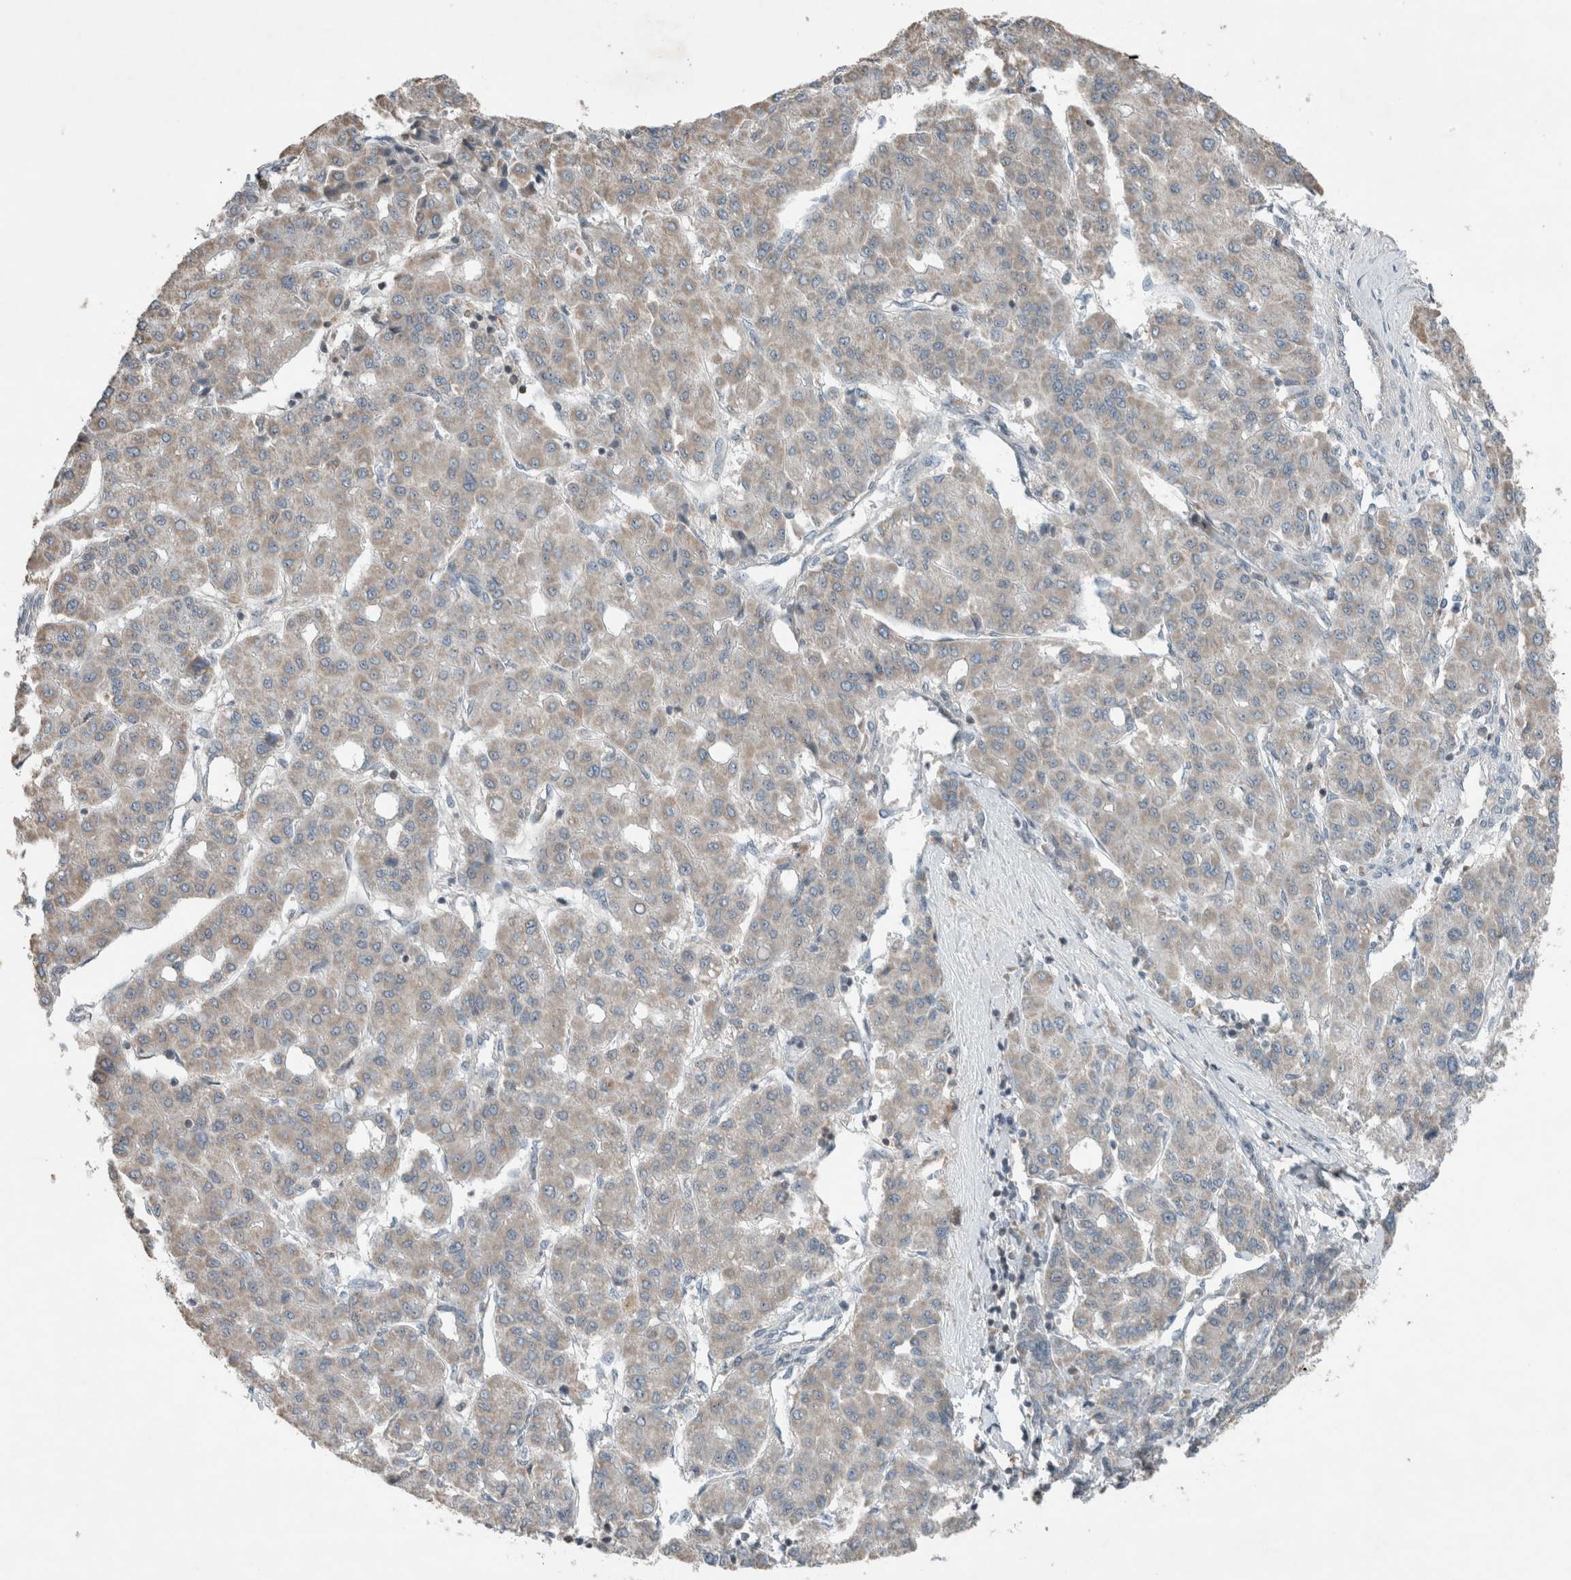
{"staining": {"intensity": "weak", "quantity": ">75%", "location": "cytoplasmic/membranous"}, "tissue": "liver cancer", "cell_type": "Tumor cells", "image_type": "cancer", "snomed": [{"axis": "morphology", "description": "Carcinoma, Hepatocellular, NOS"}, {"axis": "topography", "description": "Liver"}], "caption": "The micrograph demonstrates staining of hepatocellular carcinoma (liver), revealing weak cytoplasmic/membranous protein positivity (brown color) within tumor cells. (brown staining indicates protein expression, while blue staining denotes nuclei).", "gene": "RPF1", "patient": {"sex": "male", "age": 65}}